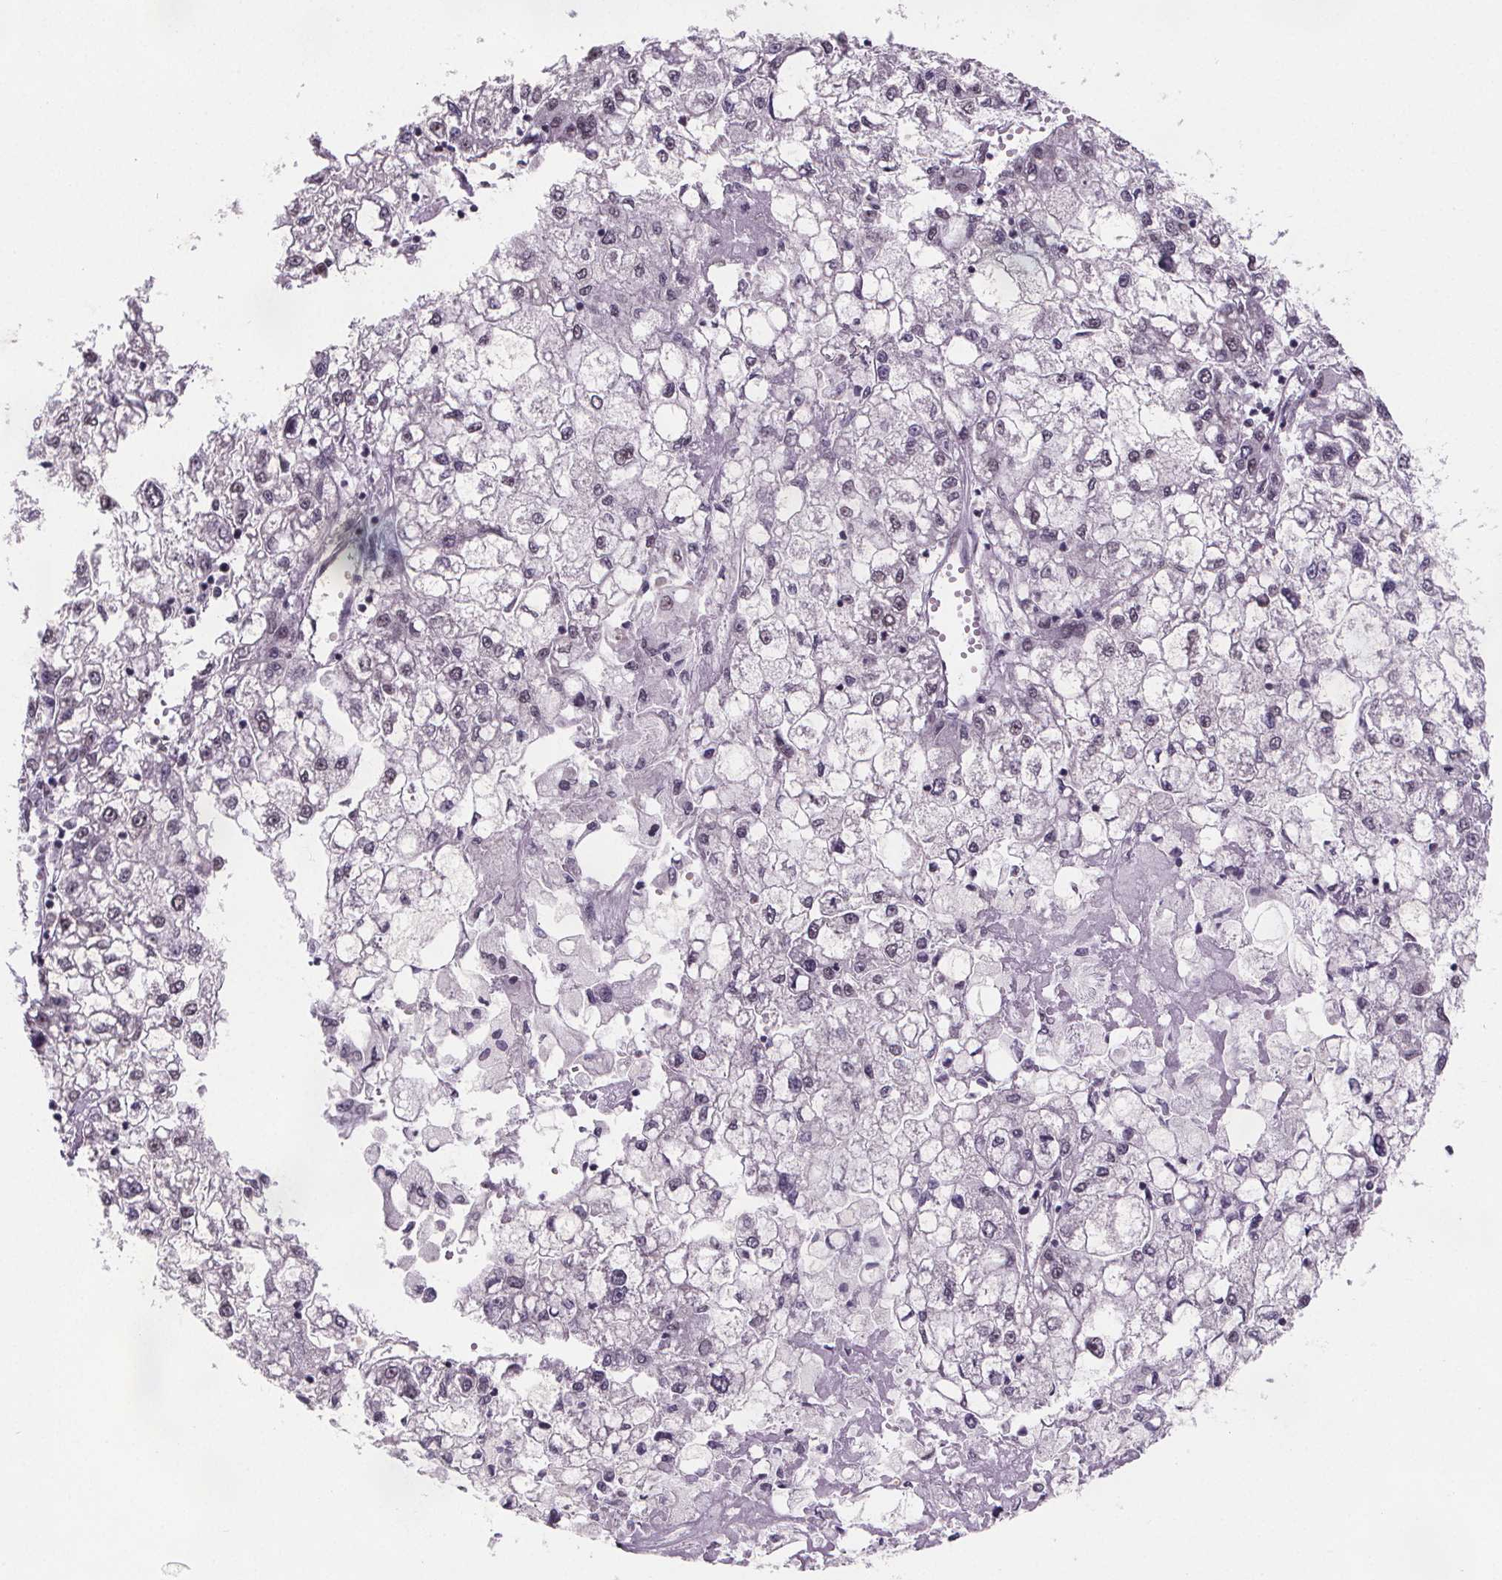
{"staining": {"intensity": "negative", "quantity": "none", "location": "none"}, "tissue": "liver cancer", "cell_type": "Tumor cells", "image_type": "cancer", "snomed": [{"axis": "morphology", "description": "Carcinoma, Hepatocellular, NOS"}, {"axis": "topography", "description": "Liver"}], "caption": "Photomicrograph shows no protein positivity in tumor cells of liver hepatocellular carcinoma tissue. The staining was performed using DAB (3,3'-diaminobenzidine) to visualize the protein expression in brown, while the nuclei were stained in blue with hematoxylin (Magnification: 20x).", "gene": "ZNF572", "patient": {"sex": "male", "age": 40}}